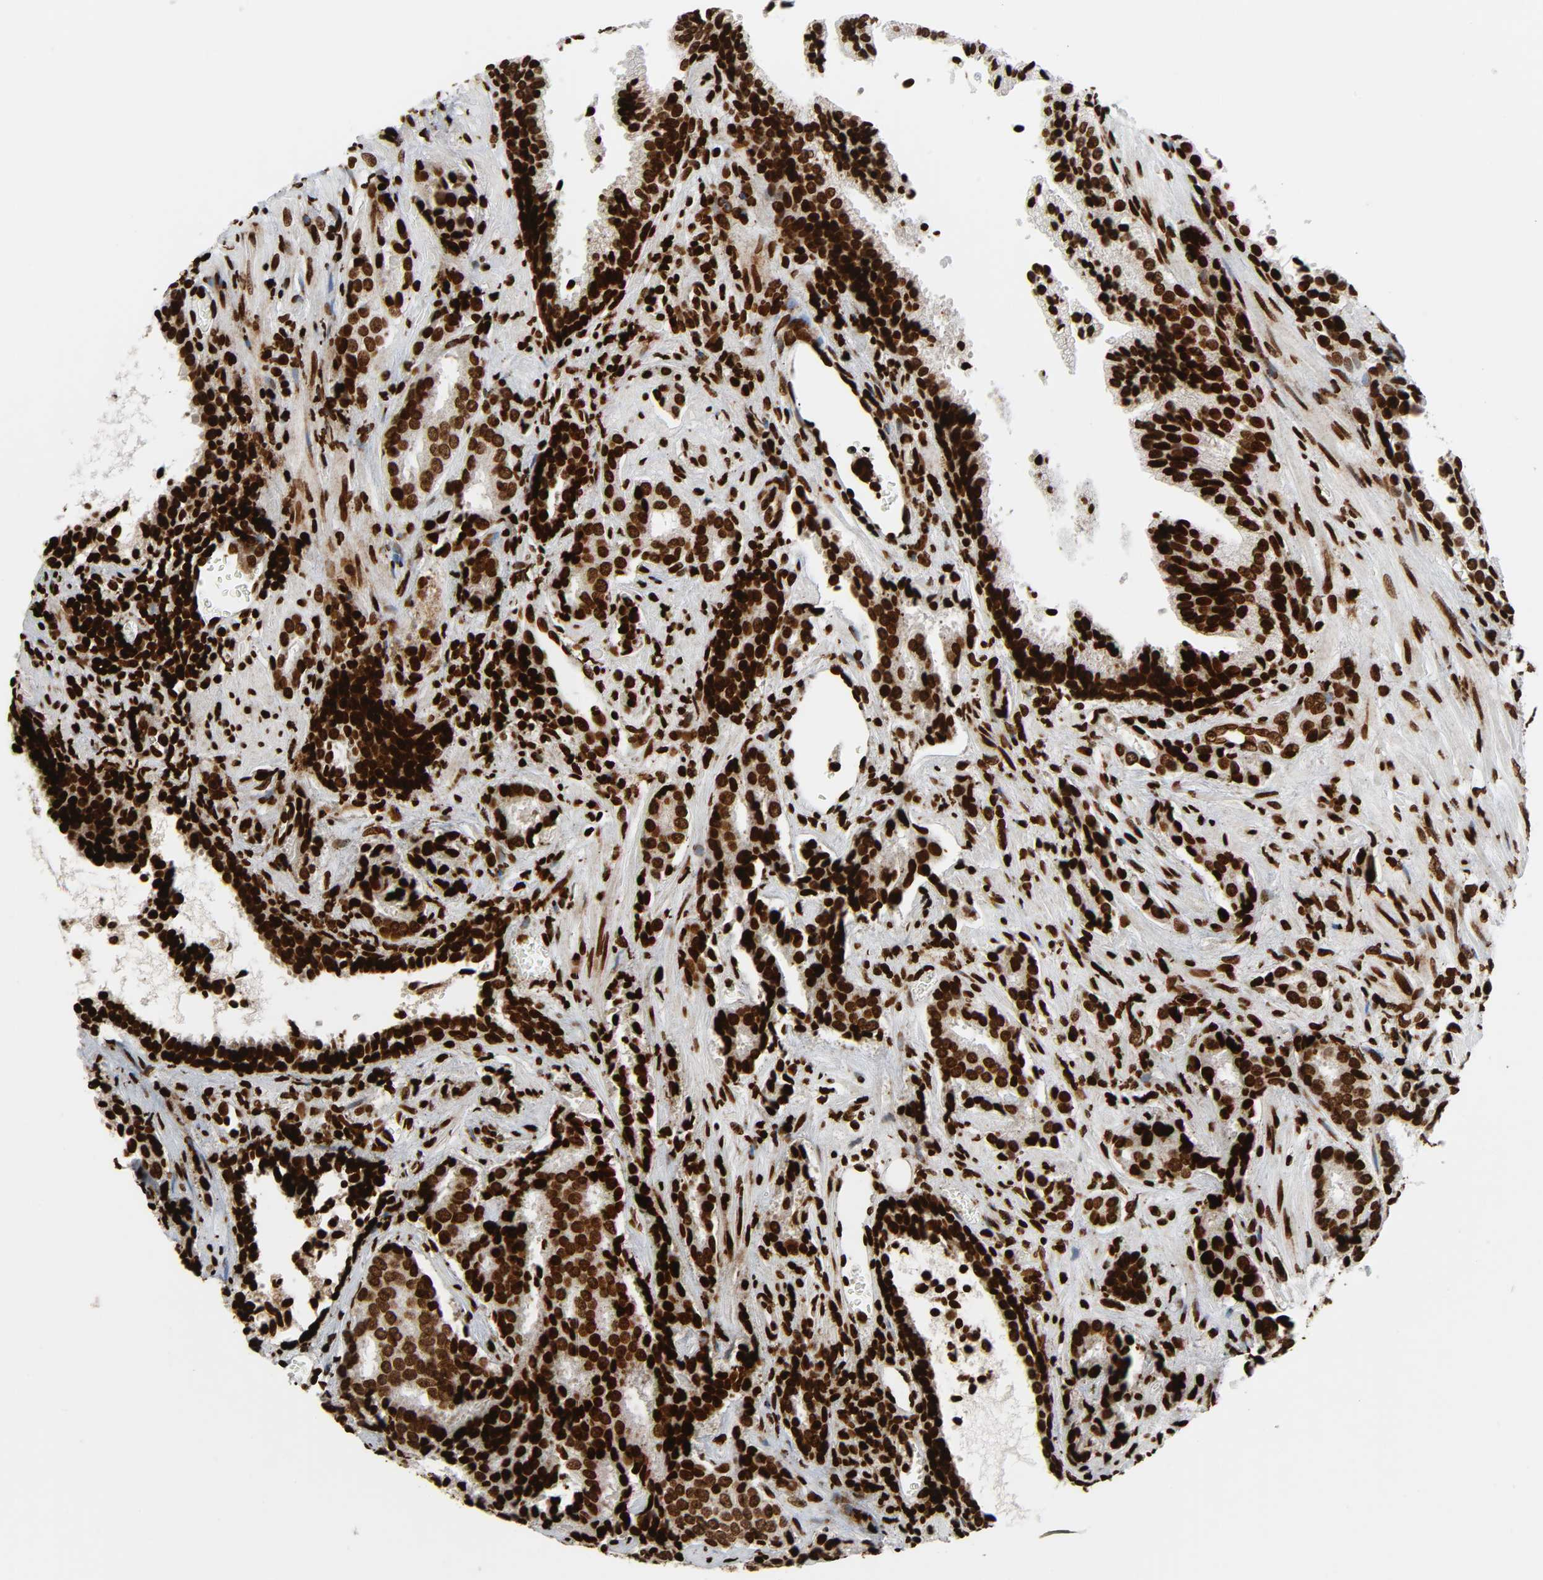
{"staining": {"intensity": "strong", "quantity": ">75%", "location": "nuclear"}, "tissue": "prostate cancer", "cell_type": "Tumor cells", "image_type": "cancer", "snomed": [{"axis": "morphology", "description": "Adenocarcinoma, High grade"}, {"axis": "topography", "description": "Prostate"}], "caption": "This is an image of immunohistochemistry staining of prostate cancer, which shows strong expression in the nuclear of tumor cells.", "gene": "RXRA", "patient": {"sex": "male", "age": 58}}